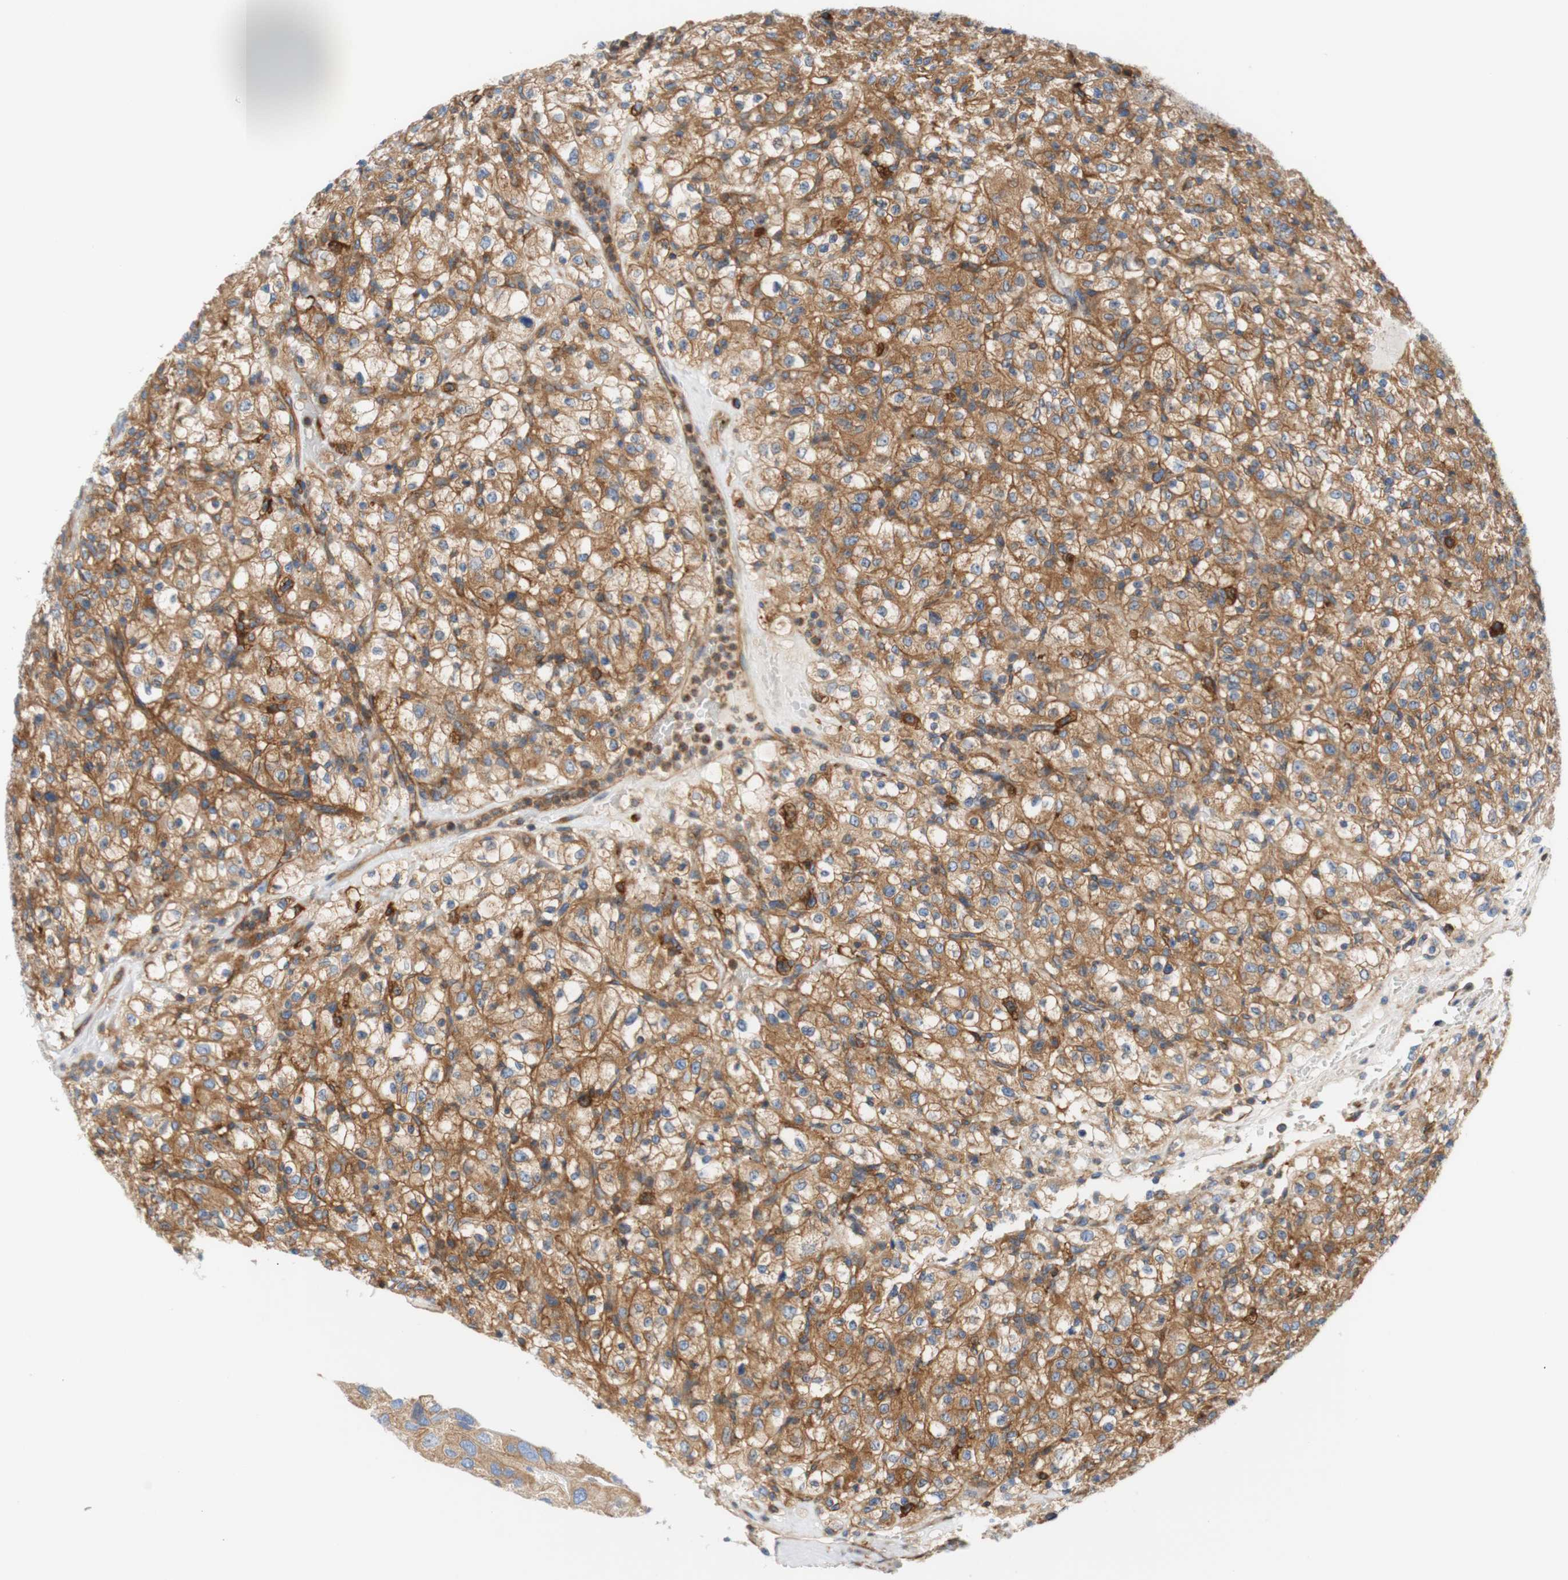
{"staining": {"intensity": "moderate", "quantity": "25%-75%", "location": "cytoplasmic/membranous"}, "tissue": "renal cancer", "cell_type": "Tumor cells", "image_type": "cancer", "snomed": [{"axis": "morphology", "description": "Normal tissue, NOS"}, {"axis": "morphology", "description": "Adenocarcinoma, NOS"}, {"axis": "topography", "description": "Kidney"}], "caption": "Human adenocarcinoma (renal) stained with a protein marker shows moderate staining in tumor cells.", "gene": "STOM", "patient": {"sex": "female", "age": 72}}